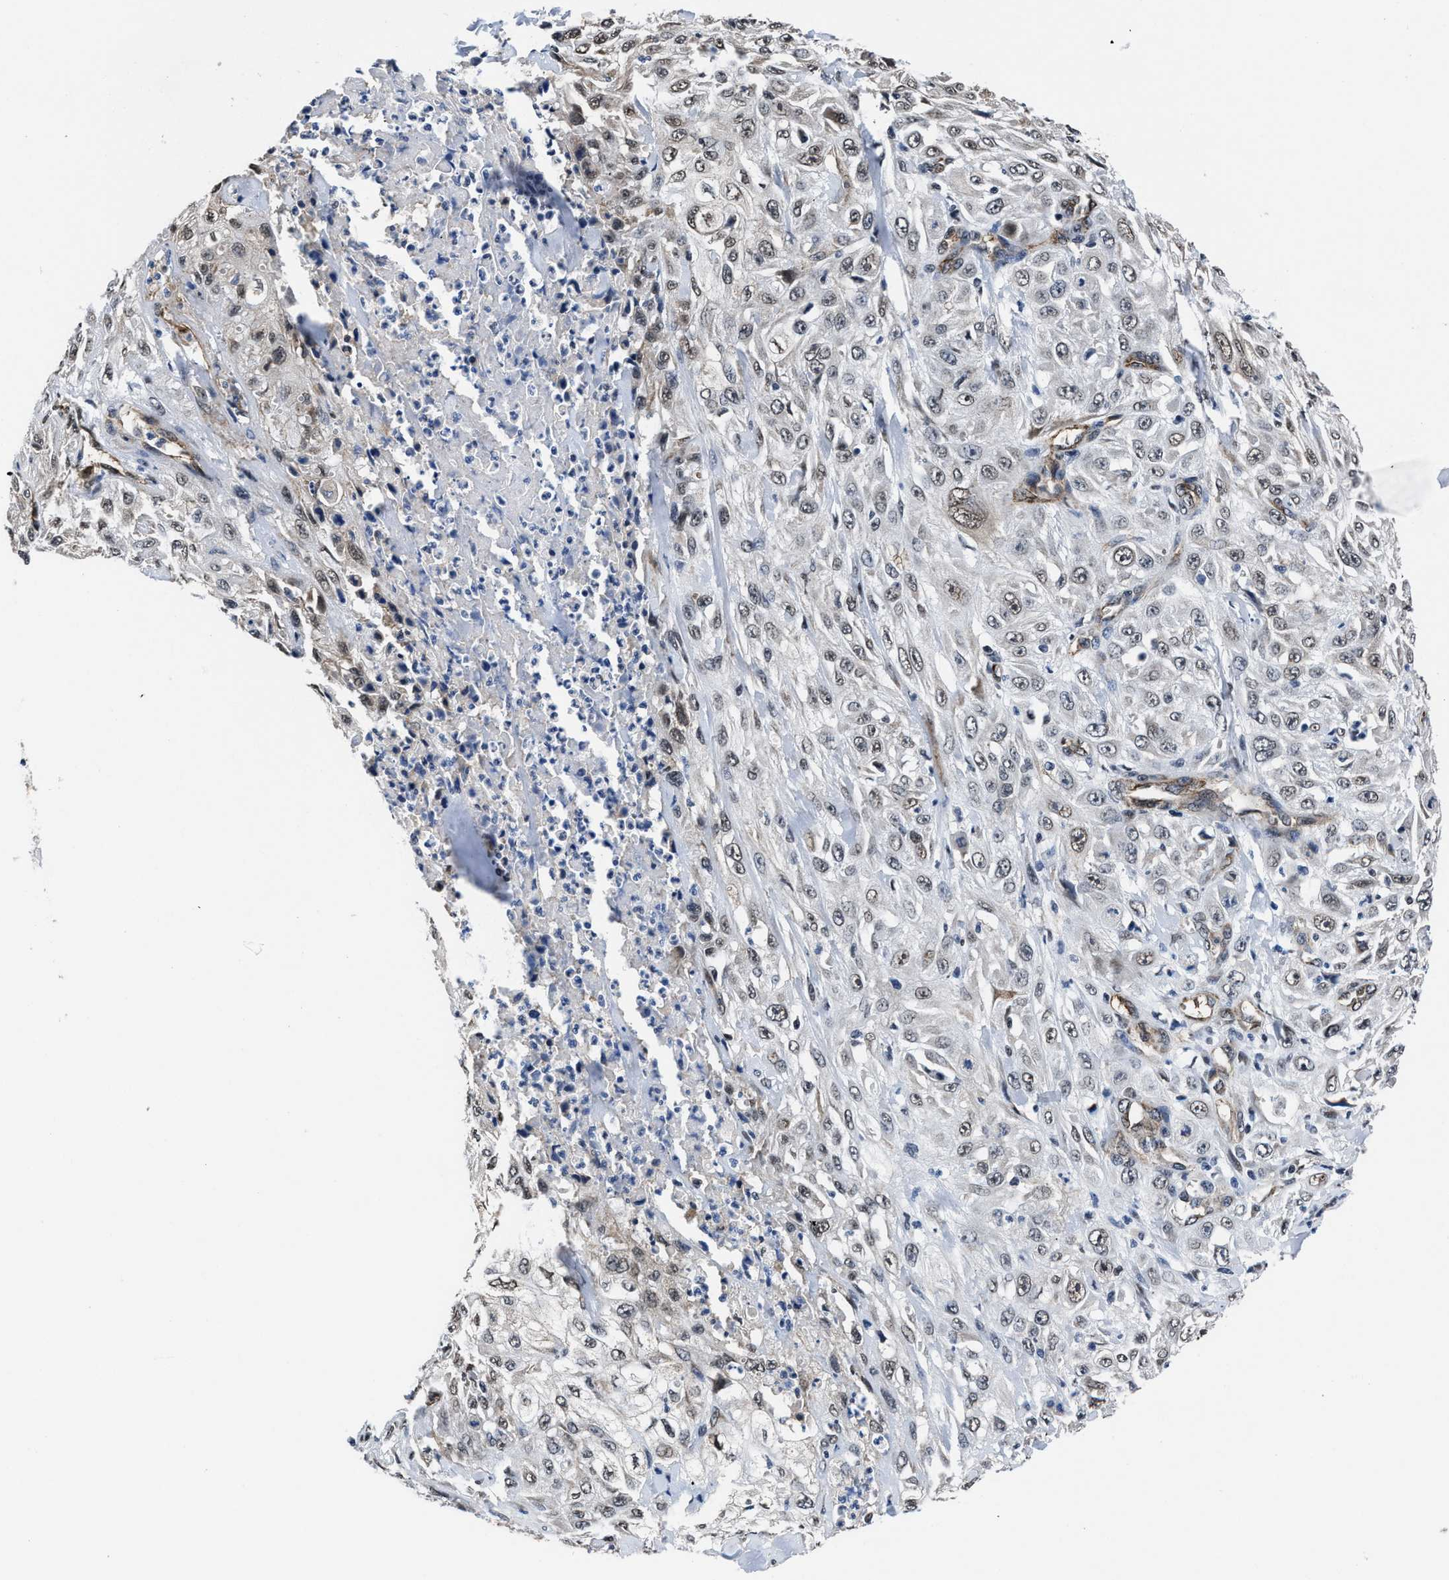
{"staining": {"intensity": "weak", "quantity": "<25%", "location": "cytoplasmic/membranous"}, "tissue": "skin cancer", "cell_type": "Tumor cells", "image_type": "cancer", "snomed": [{"axis": "morphology", "description": "Squamous cell carcinoma, NOS"}, {"axis": "morphology", "description": "Squamous cell carcinoma, metastatic, NOS"}, {"axis": "topography", "description": "Skin"}, {"axis": "topography", "description": "Lymph node"}], "caption": "Tumor cells show no significant protein positivity in metastatic squamous cell carcinoma (skin). (Brightfield microscopy of DAB immunohistochemistry (IHC) at high magnification).", "gene": "MARCKSL1", "patient": {"sex": "male", "age": 75}}